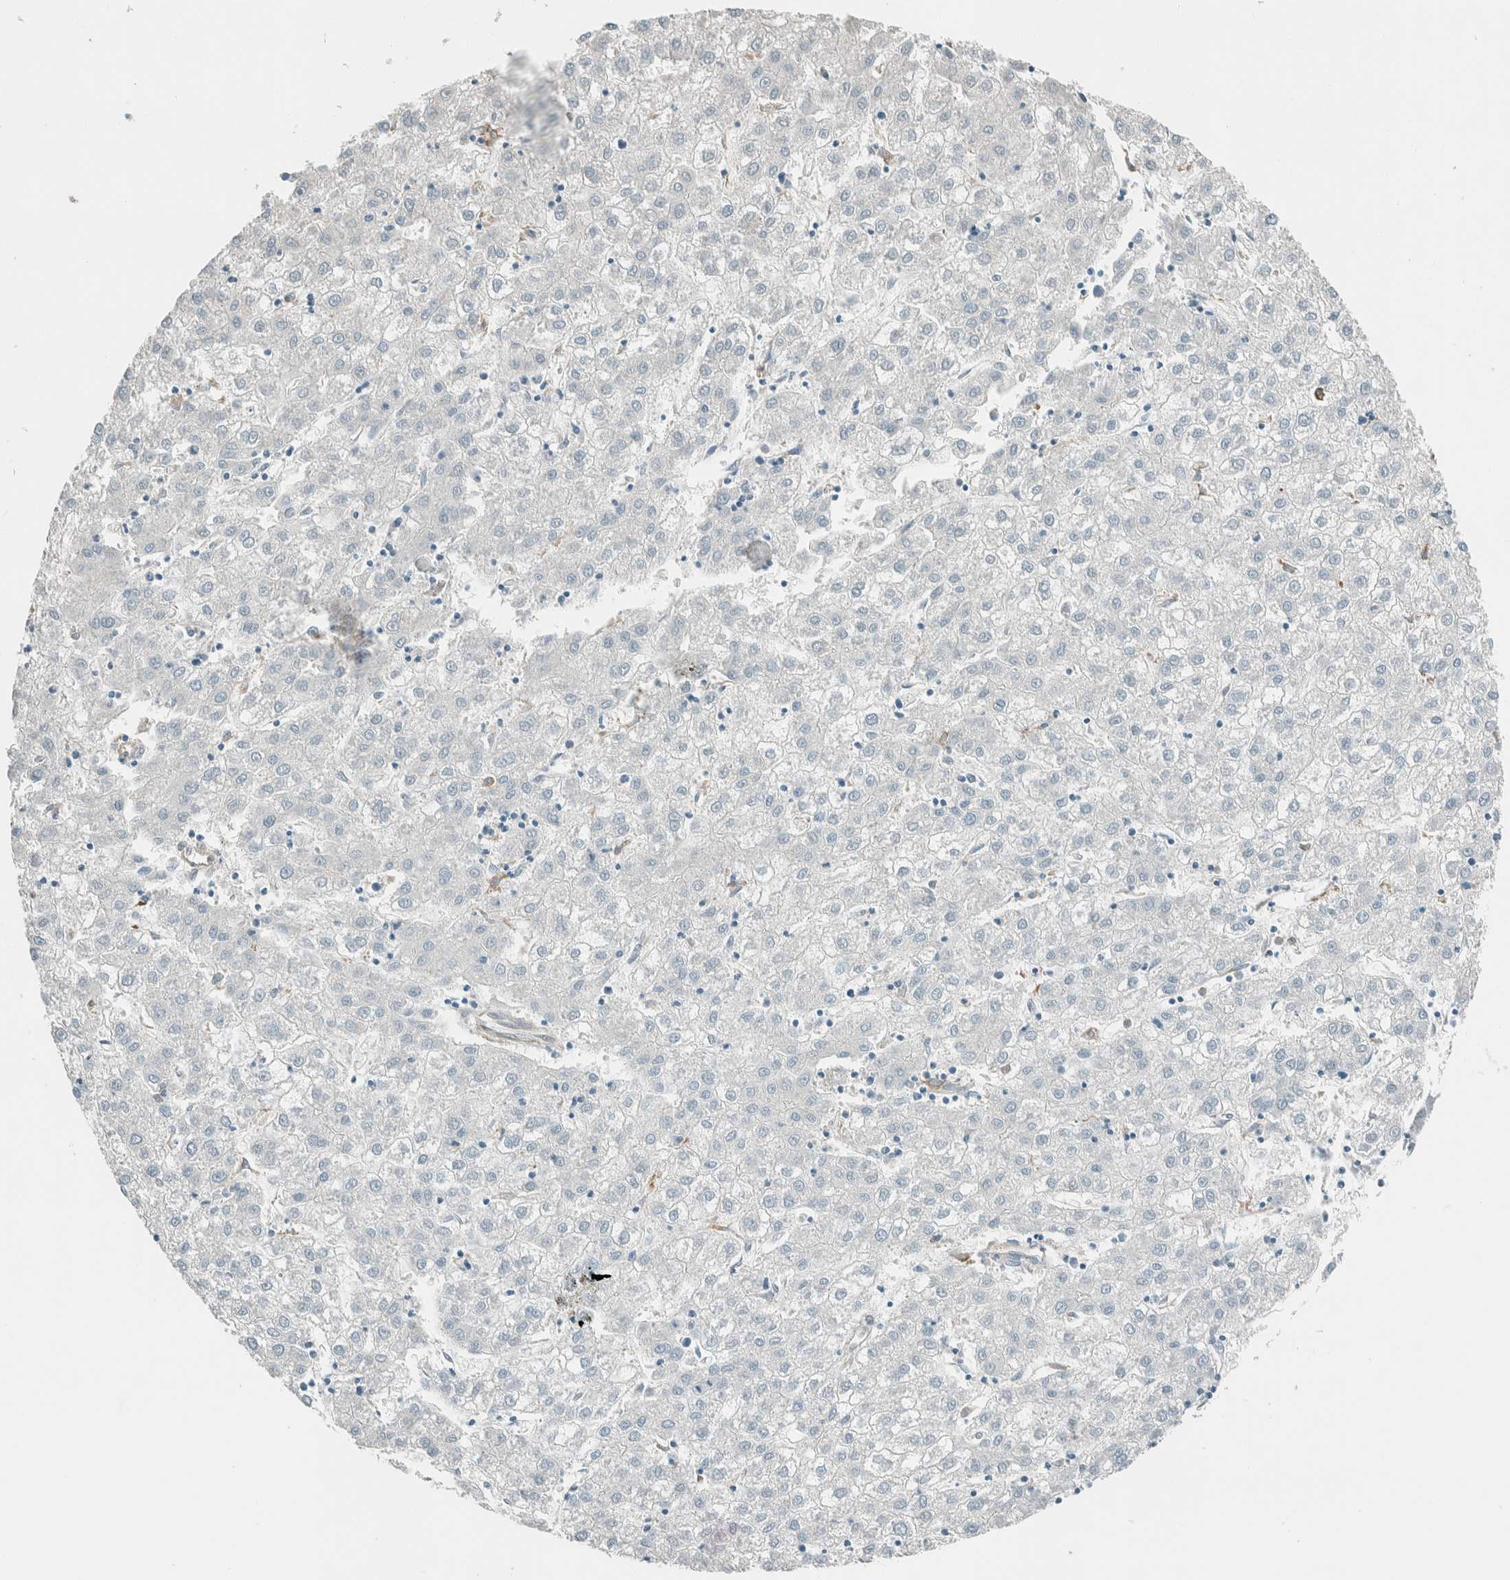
{"staining": {"intensity": "negative", "quantity": "none", "location": "none"}, "tissue": "liver cancer", "cell_type": "Tumor cells", "image_type": "cancer", "snomed": [{"axis": "morphology", "description": "Carcinoma, Hepatocellular, NOS"}, {"axis": "topography", "description": "Liver"}], "caption": "Immunohistochemical staining of human hepatocellular carcinoma (liver) exhibits no significant staining in tumor cells. (Immunohistochemistry, brightfield microscopy, high magnification).", "gene": "NXN", "patient": {"sex": "male", "age": 72}}